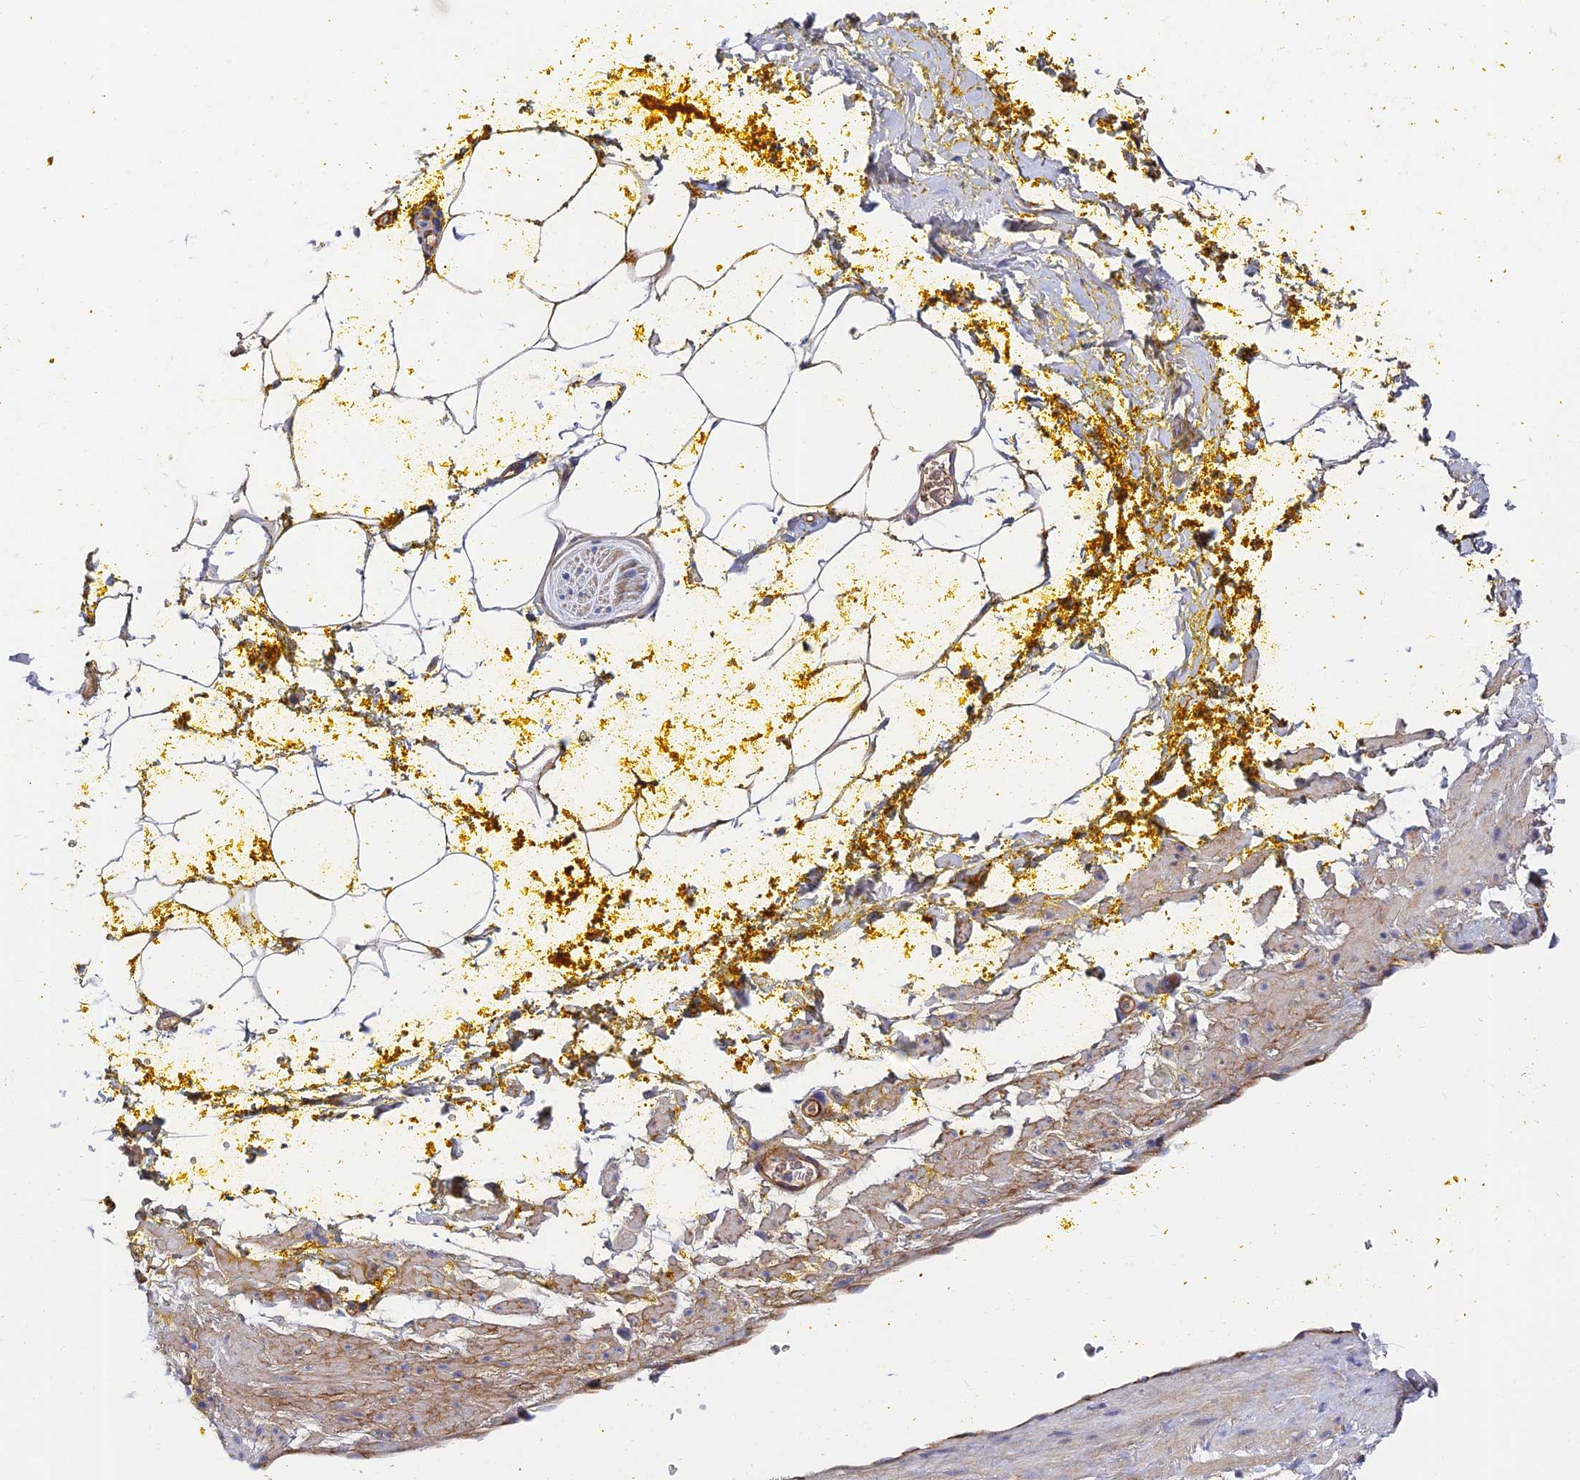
{"staining": {"intensity": "negative", "quantity": "none", "location": "none"}, "tissue": "adipose tissue", "cell_type": "Adipocytes", "image_type": "normal", "snomed": [{"axis": "morphology", "description": "Normal tissue, NOS"}, {"axis": "morphology", "description": "Adenocarcinoma, Low grade"}, {"axis": "topography", "description": "Prostate"}, {"axis": "topography", "description": "Peripheral nerve tissue"}], "caption": "Immunohistochemistry (IHC) of benign adipose tissue exhibits no expression in adipocytes.", "gene": "ADGRF3", "patient": {"sex": "male", "age": 63}}